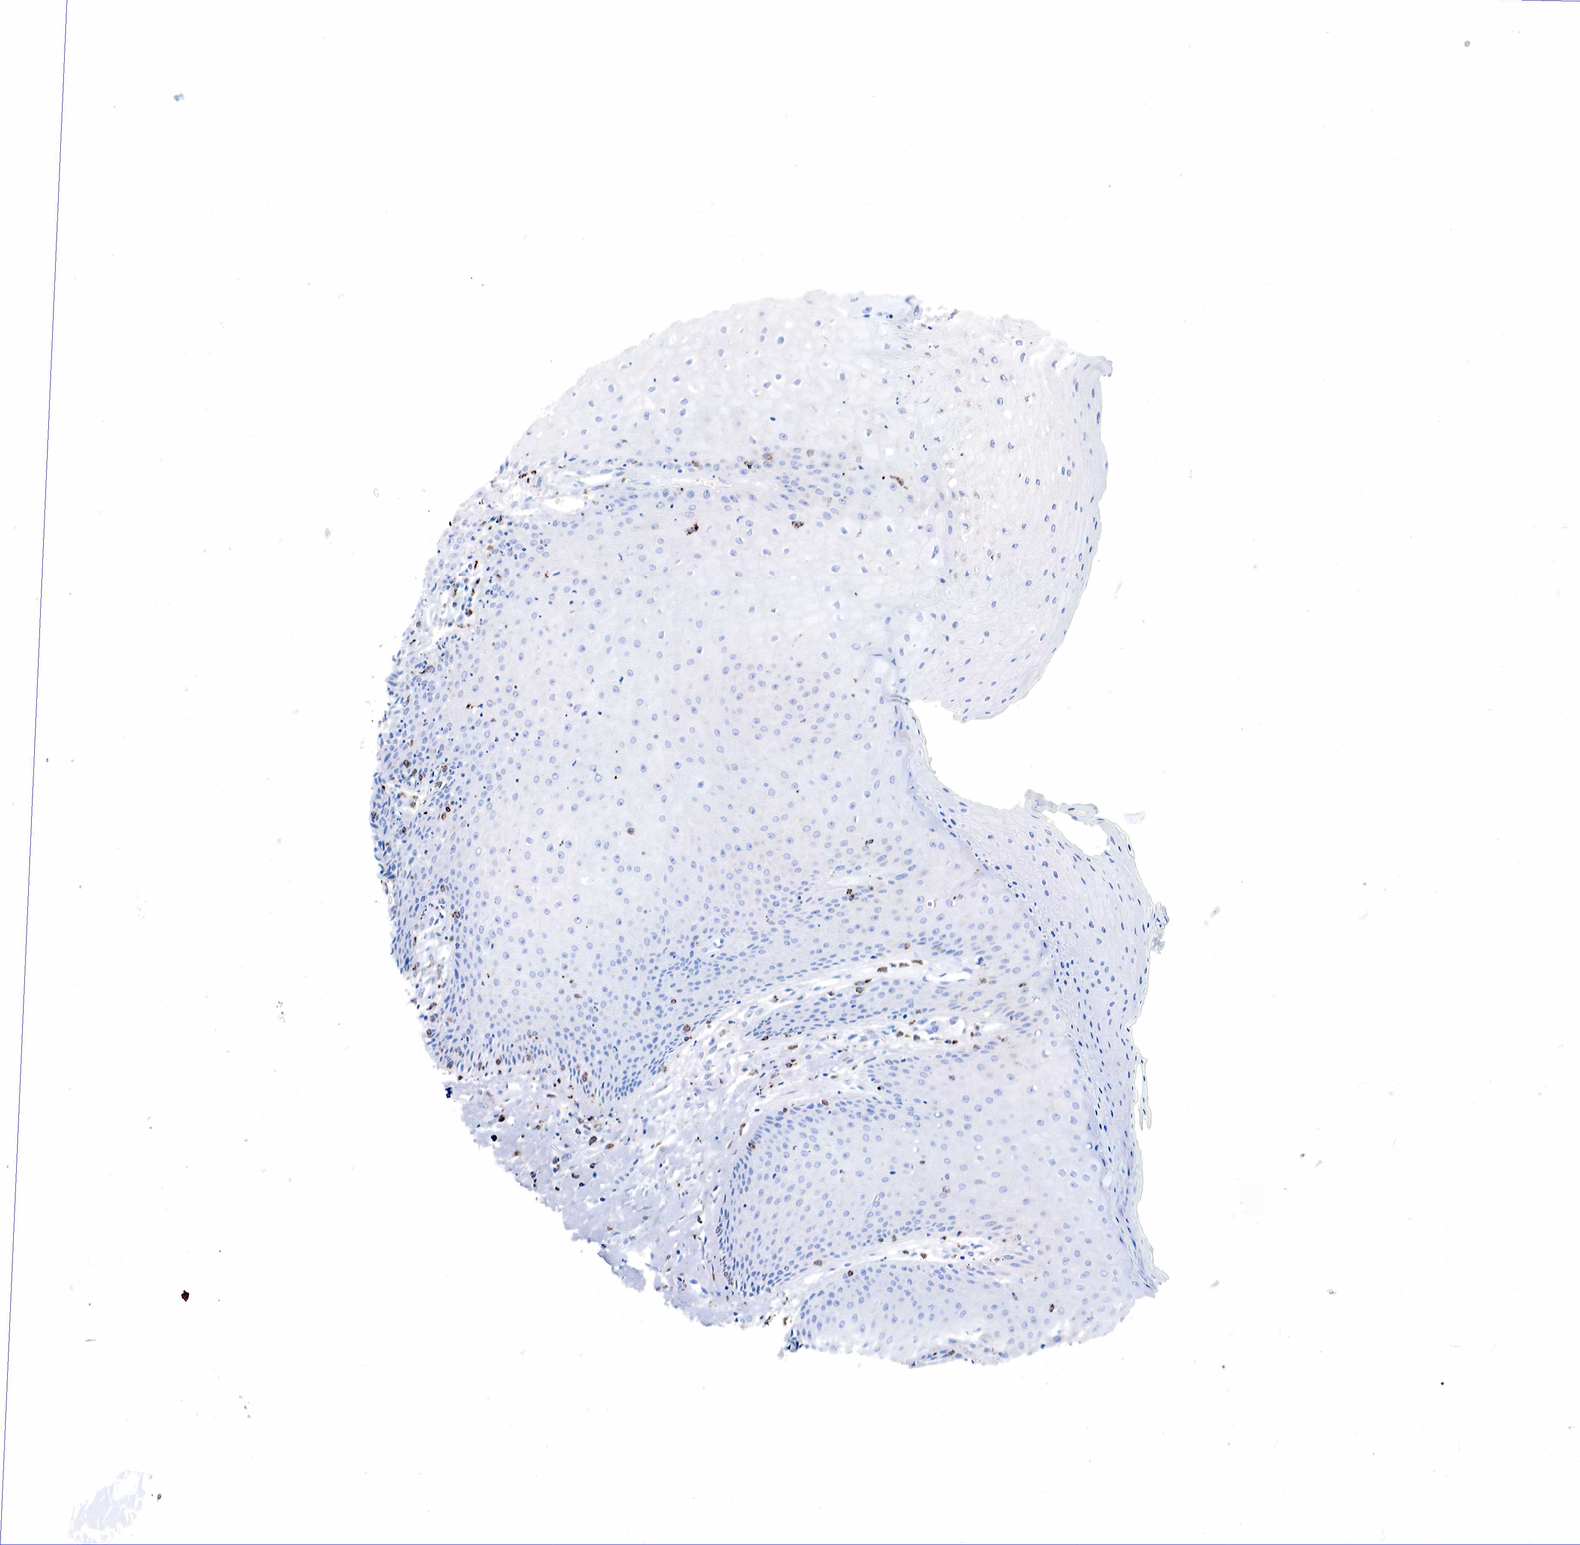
{"staining": {"intensity": "negative", "quantity": "none", "location": "none"}, "tissue": "skin", "cell_type": "Epidermal cells", "image_type": "normal", "snomed": [{"axis": "morphology", "description": "Normal tissue, NOS"}, {"axis": "topography", "description": "Skin"}, {"axis": "topography", "description": "Anal"}], "caption": "High power microscopy photomicrograph of an immunohistochemistry photomicrograph of benign skin, revealing no significant staining in epidermal cells.", "gene": "CD68", "patient": {"sex": "male", "age": 61}}